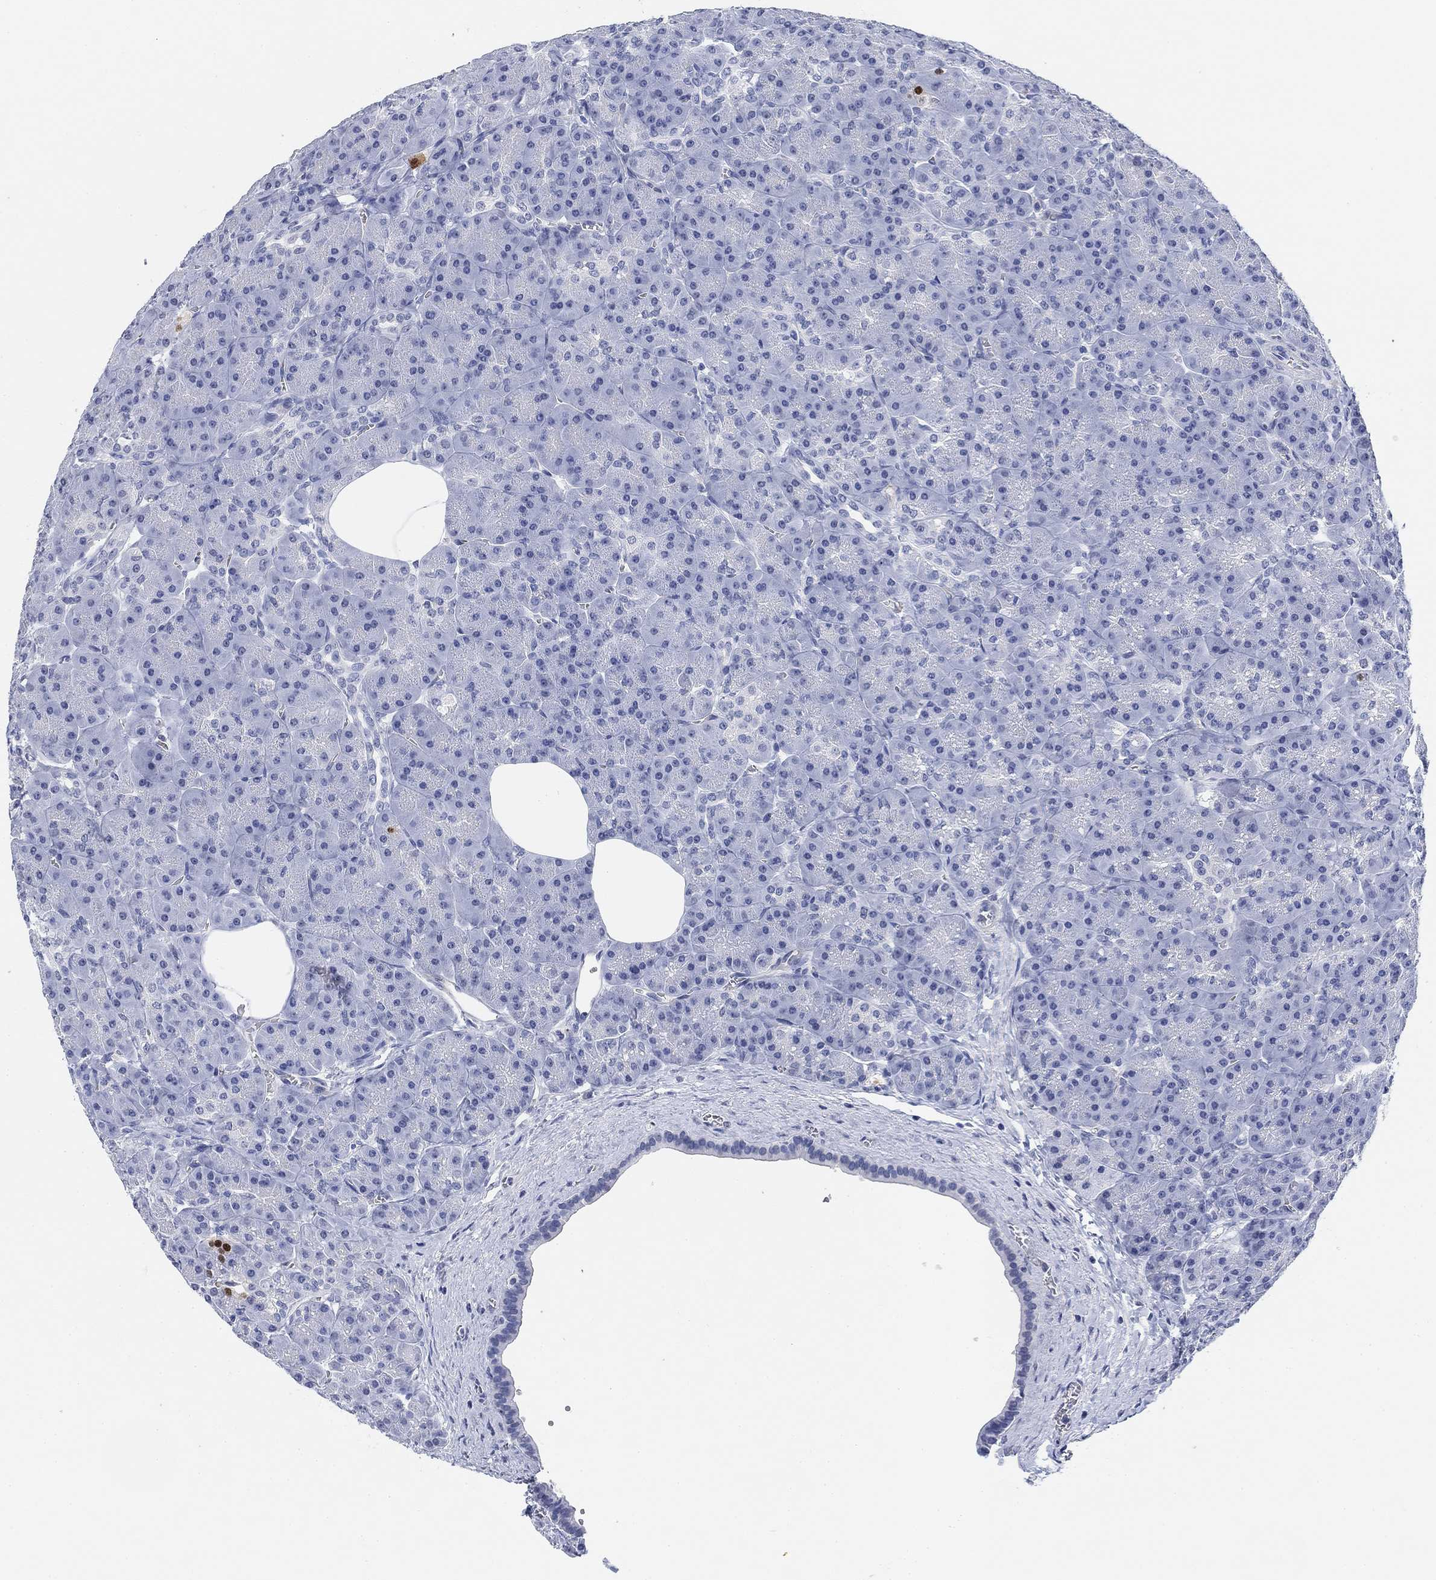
{"staining": {"intensity": "negative", "quantity": "none", "location": "none"}, "tissue": "pancreas", "cell_type": "Exocrine glandular cells", "image_type": "normal", "snomed": [{"axis": "morphology", "description": "Normal tissue, NOS"}, {"axis": "topography", "description": "Pancreas"}], "caption": "This is a micrograph of immunohistochemistry staining of benign pancreas, which shows no expression in exocrine glandular cells.", "gene": "PAX6", "patient": {"sex": "male", "age": 57}}